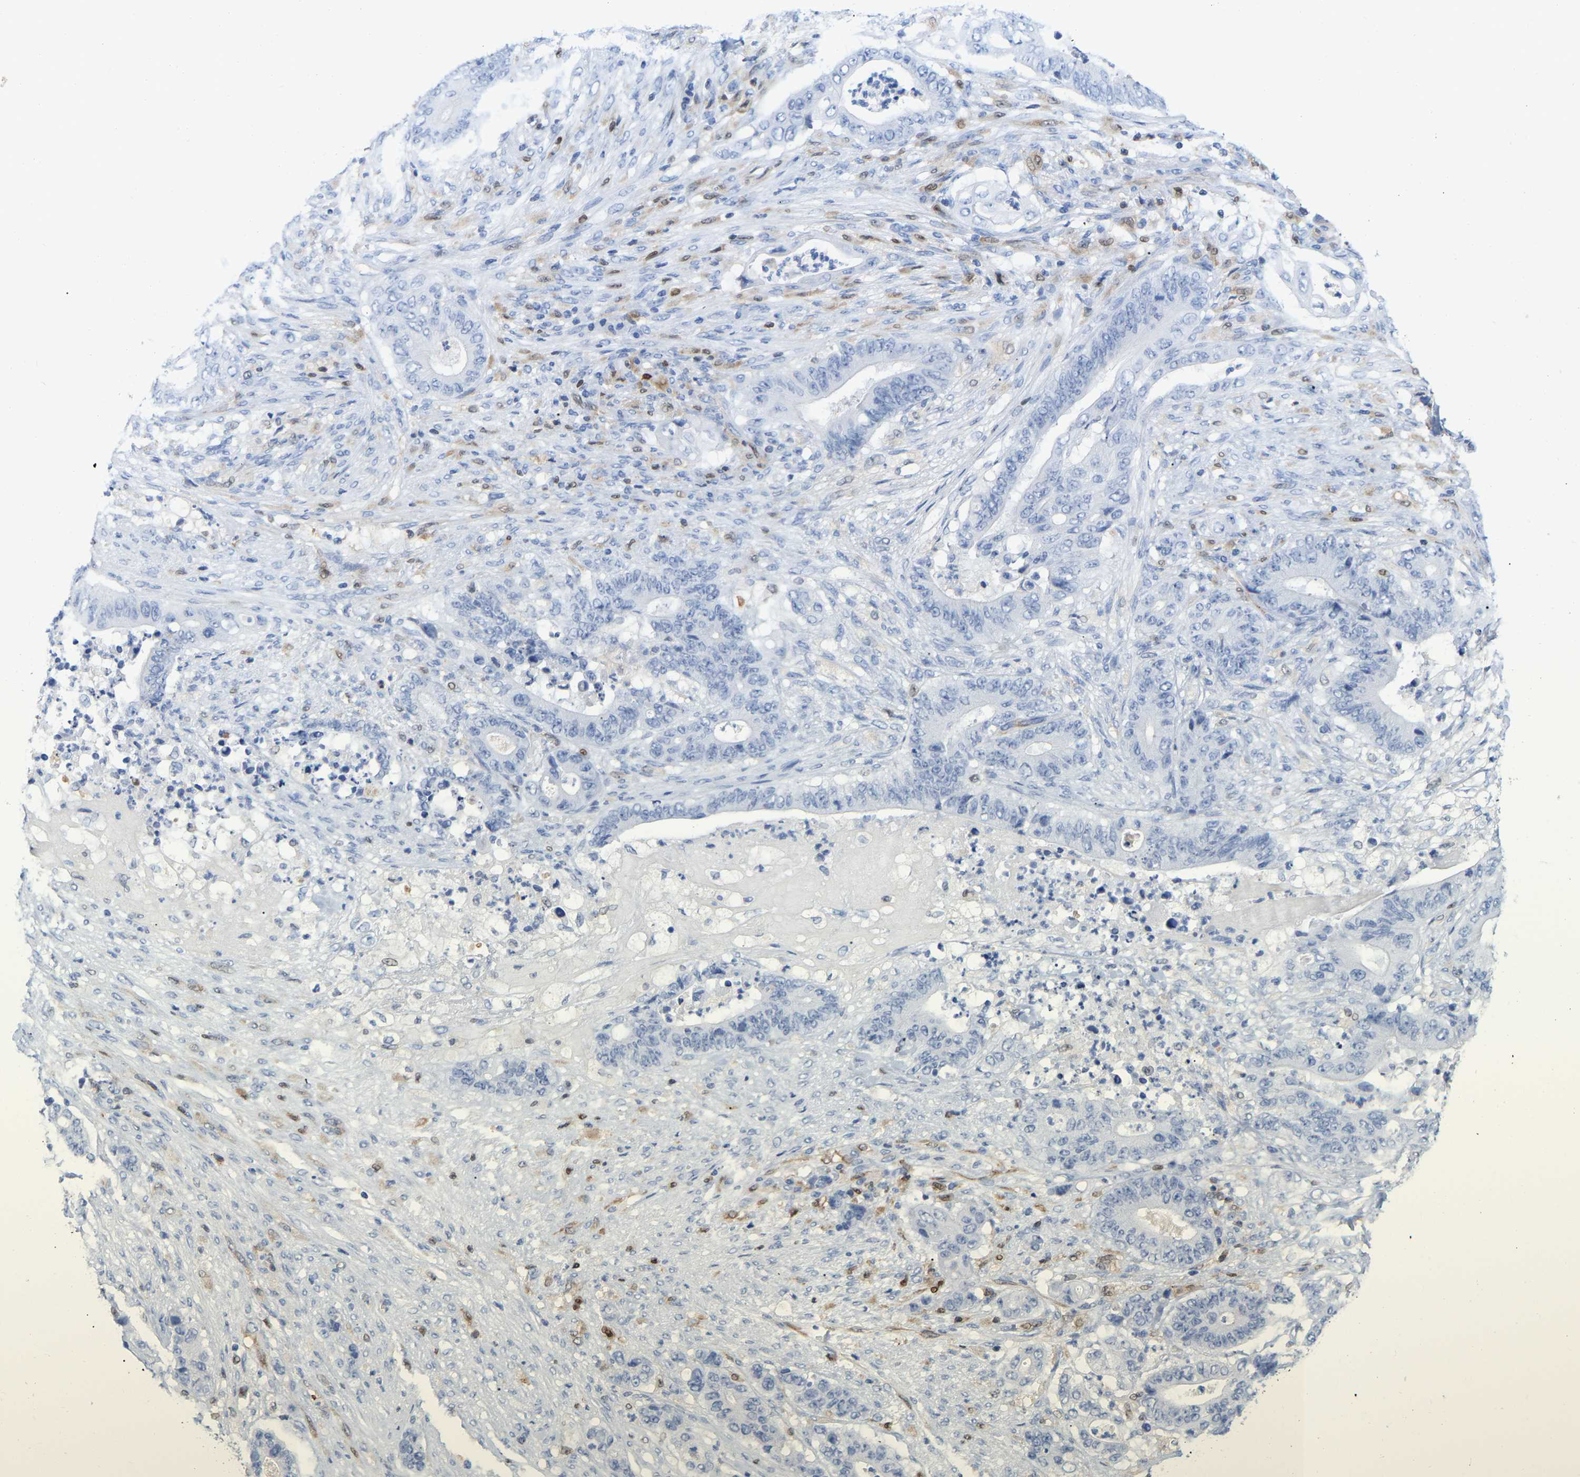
{"staining": {"intensity": "negative", "quantity": "none", "location": "none"}, "tissue": "stomach cancer", "cell_type": "Tumor cells", "image_type": "cancer", "snomed": [{"axis": "morphology", "description": "Adenocarcinoma, NOS"}, {"axis": "topography", "description": "Stomach"}], "caption": "Stomach cancer (adenocarcinoma) was stained to show a protein in brown. There is no significant positivity in tumor cells.", "gene": "GIMAP4", "patient": {"sex": "female", "age": 73}}